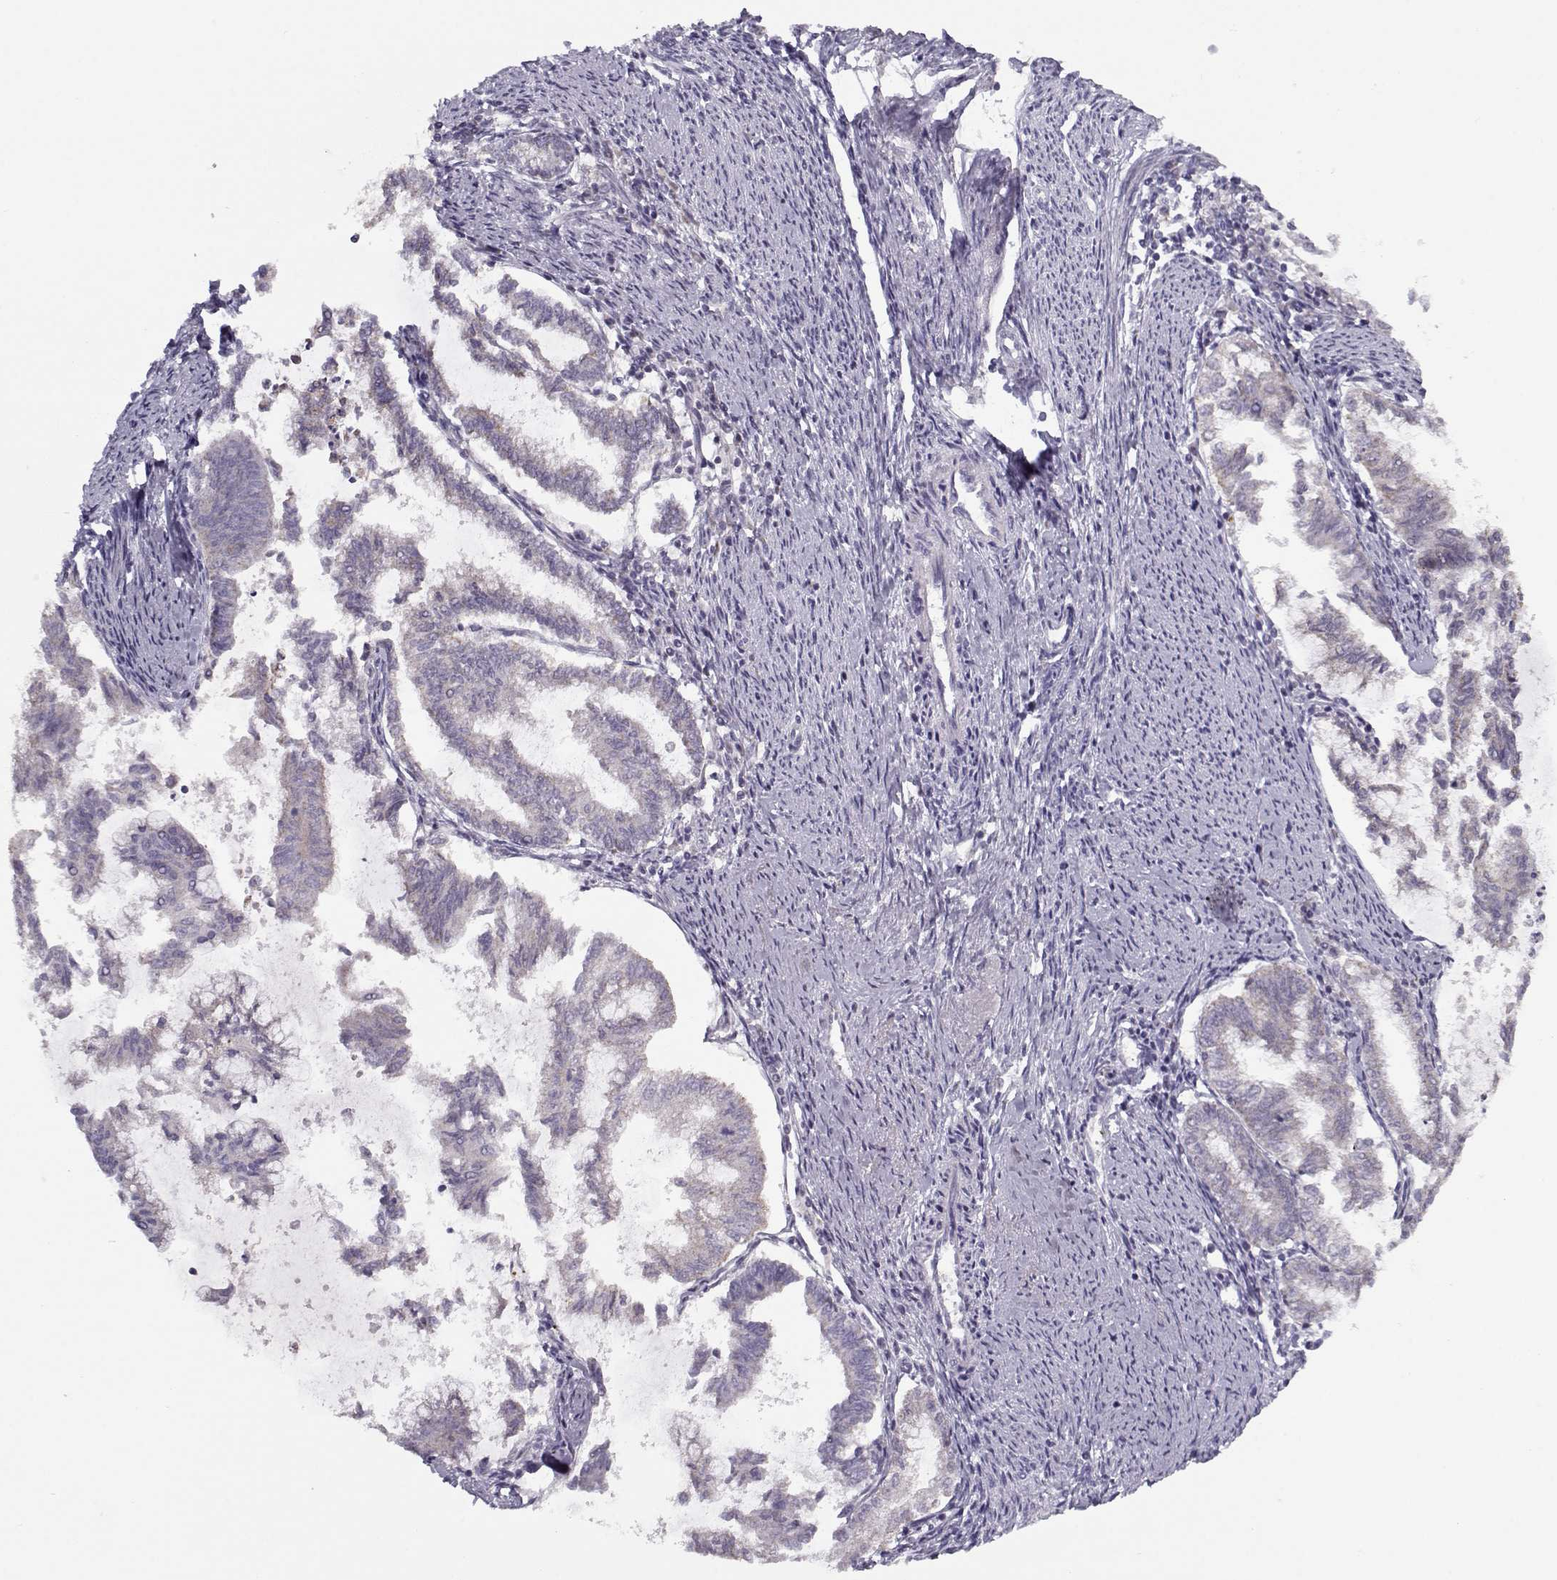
{"staining": {"intensity": "negative", "quantity": "none", "location": "none"}, "tissue": "endometrial cancer", "cell_type": "Tumor cells", "image_type": "cancer", "snomed": [{"axis": "morphology", "description": "Adenocarcinoma, NOS"}, {"axis": "topography", "description": "Endometrium"}], "caption": "Immunohistochemical staining of human endometrial adenocarcinoma demonstrates no significant staining in tumor cells.", "gene": "KLF17", "patient": {"sex": "female", "age": 79}}